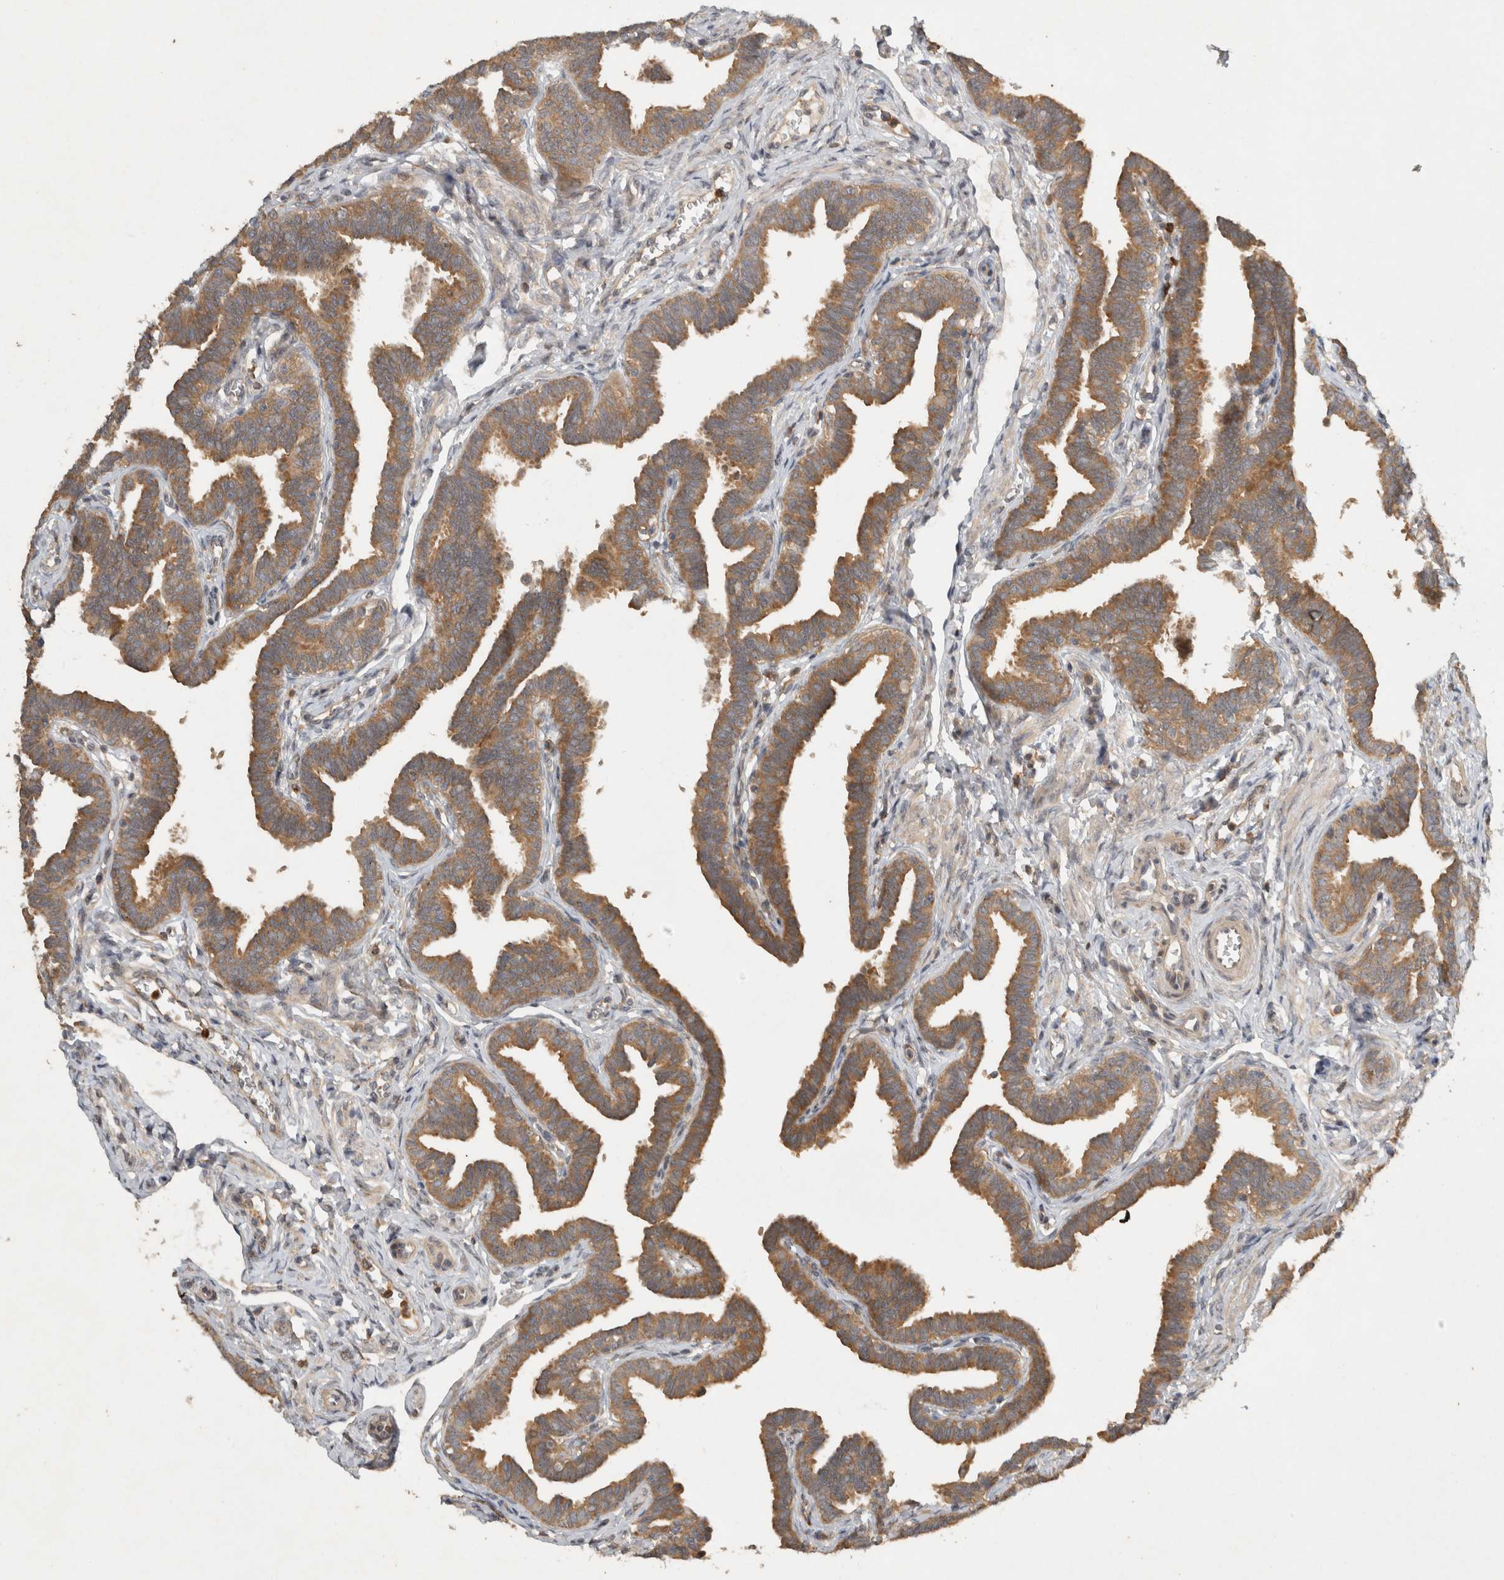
{"staining": {"intensity": "moderate", "quantity": ">75%", "location": "cytoplasmic/membranous"}, "tissue": "fallopian tube", "cell_type": "Glandular cells", "image_type": "normal", "snomed": [{"axis": "morphology", "description": "Normal tissue, NOS"}, {"axis": "topography", "description": "Fallopian tube"}, {"axis": "topography", "description": "Ovary"}], "caption": "Immunohistochemical staining of normal human fallopian tube displays >75% levels of moderate cytoplasmic/membranous protein positivity in about >75% of glandular cells.", "gene": "VEPH1", "patient": {"sex": "female", "age": 23}}